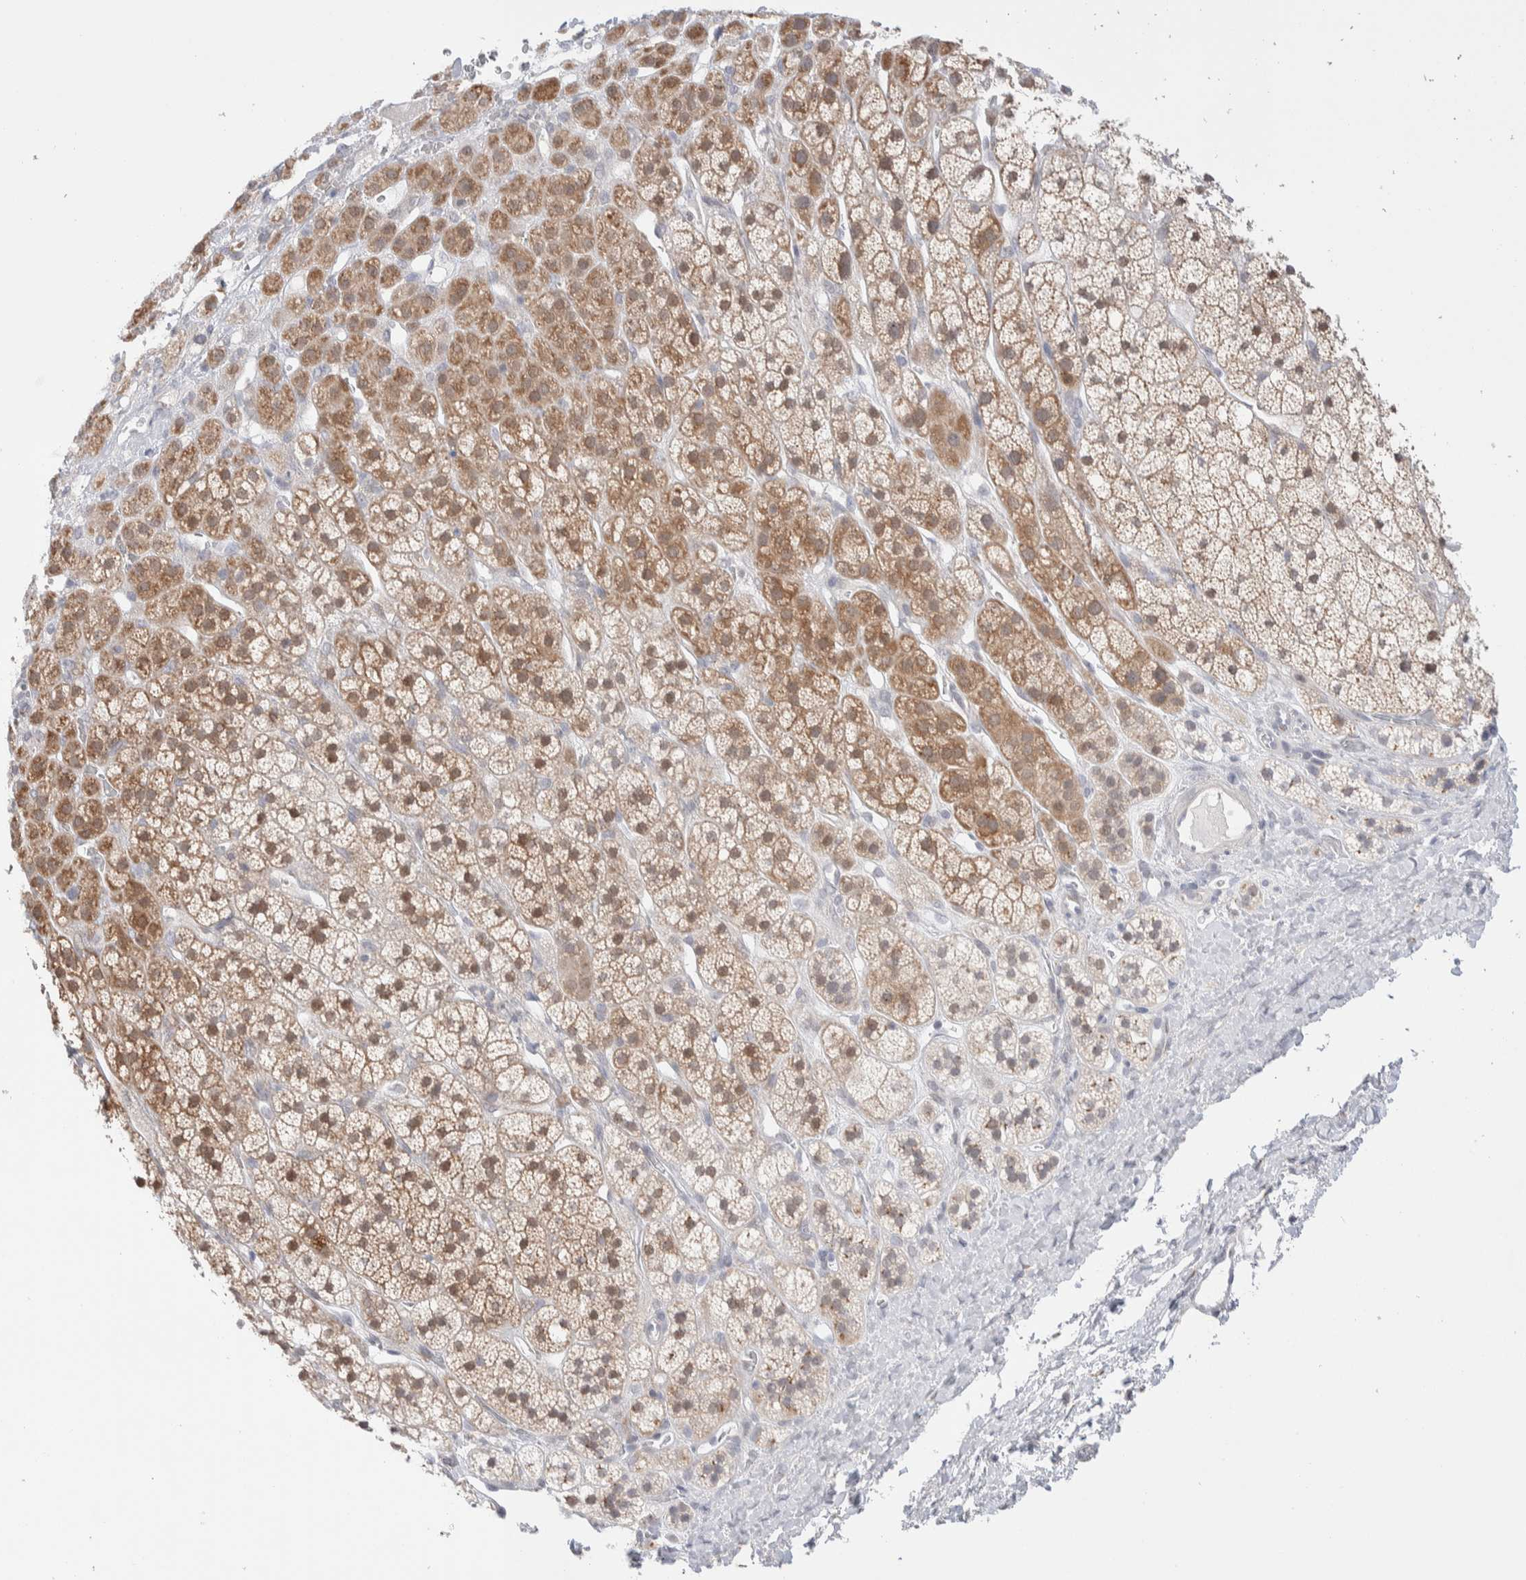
{"staining": {"intensity": "moderate", "quantity": ">75%", "location": "cytoplasmic/membranous"}, "tissue": "adrenal gland", "cell_type": "Glandular cells", "image_type": "normal", "snomed": [{"axis": "morphology", "description": "Normal tissue, NOS"}, {"axis": "topography", "description": "Adrenal gland"}], "caption": "This is a photomicrograph of IHC staining of normal adrenal gland, which shows moderate expression in the cytoplasmic/membranous of glandular cells.", "gene": "C1orf112", "patient": {"sex": "male", "age": 56}}